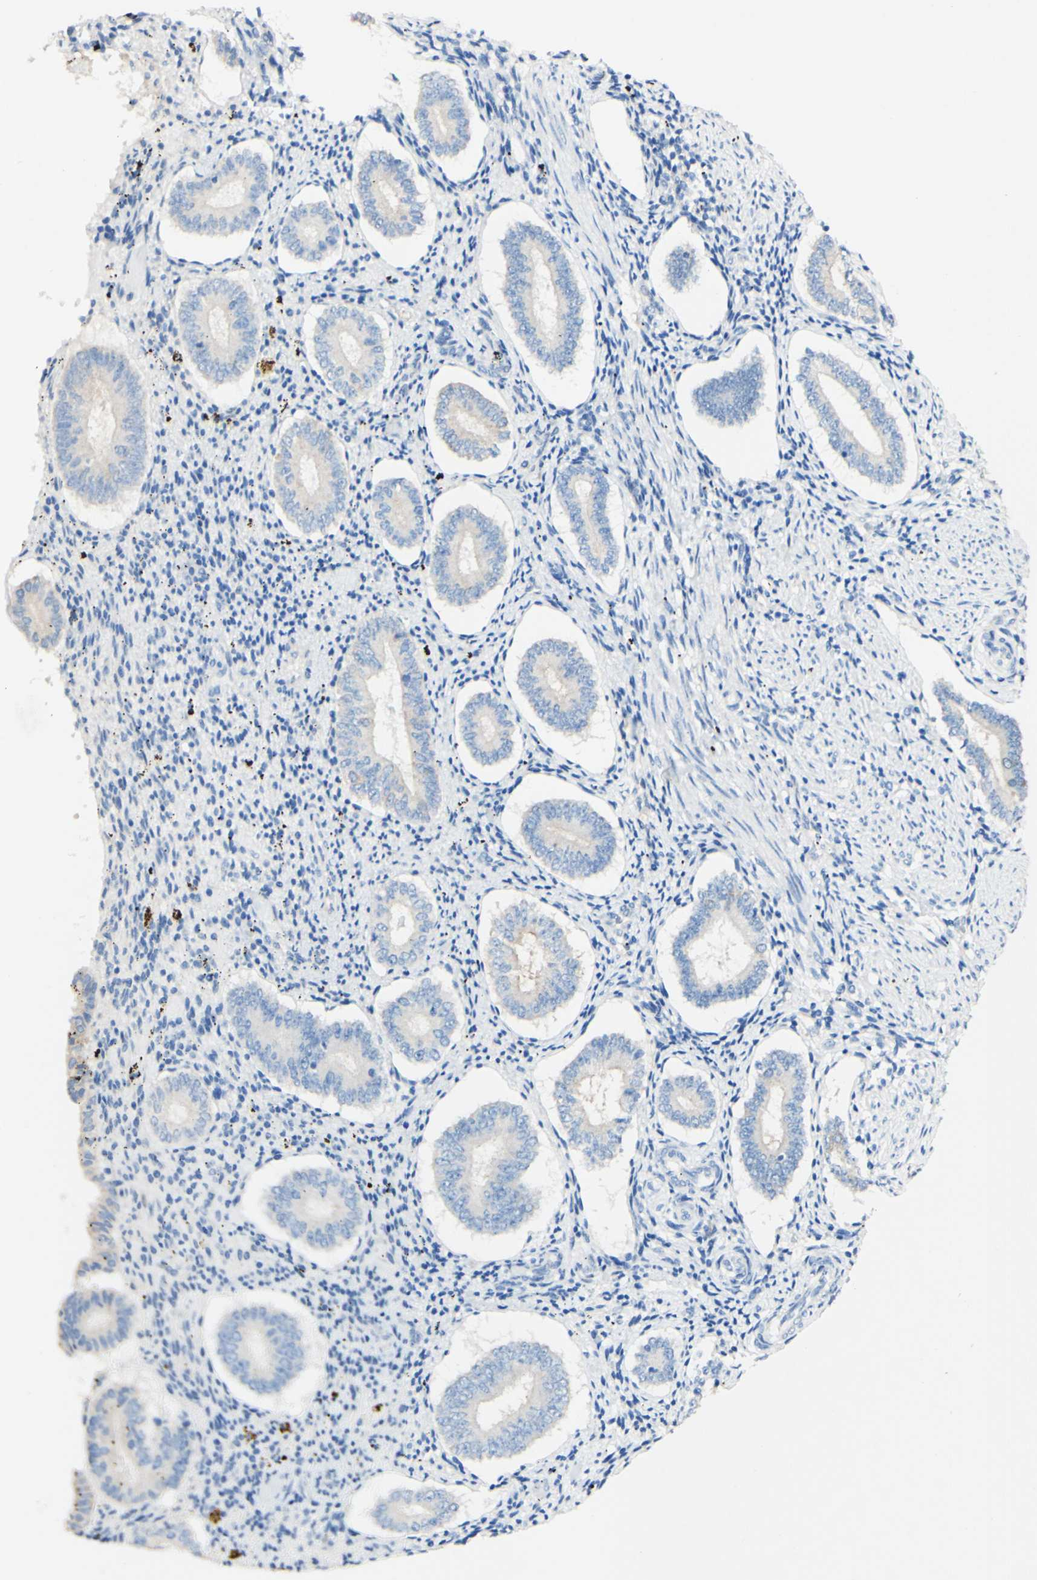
{"staining": {"intensity": "negative", "quantity": "none", "location": "none"}, "tissue": "endometrium", "cell_type": "Cells in endometrial stroma", "image_type": "normal", "snomed": [{"axis": "morphology", "description": "Normal tissue, NOS"}, {"axis": "topography", "description": "Endometrium"}], "caption": "Cells in endometrial stroma show no significant expression in benign endometrium. (Stains: DAB immunohistochemistry with hematoxylin counter stain, Microscopy: brightfield microscopy at high magnification).", "gene": "FGF4", "patient": {"sex": "female", "age": 42}}